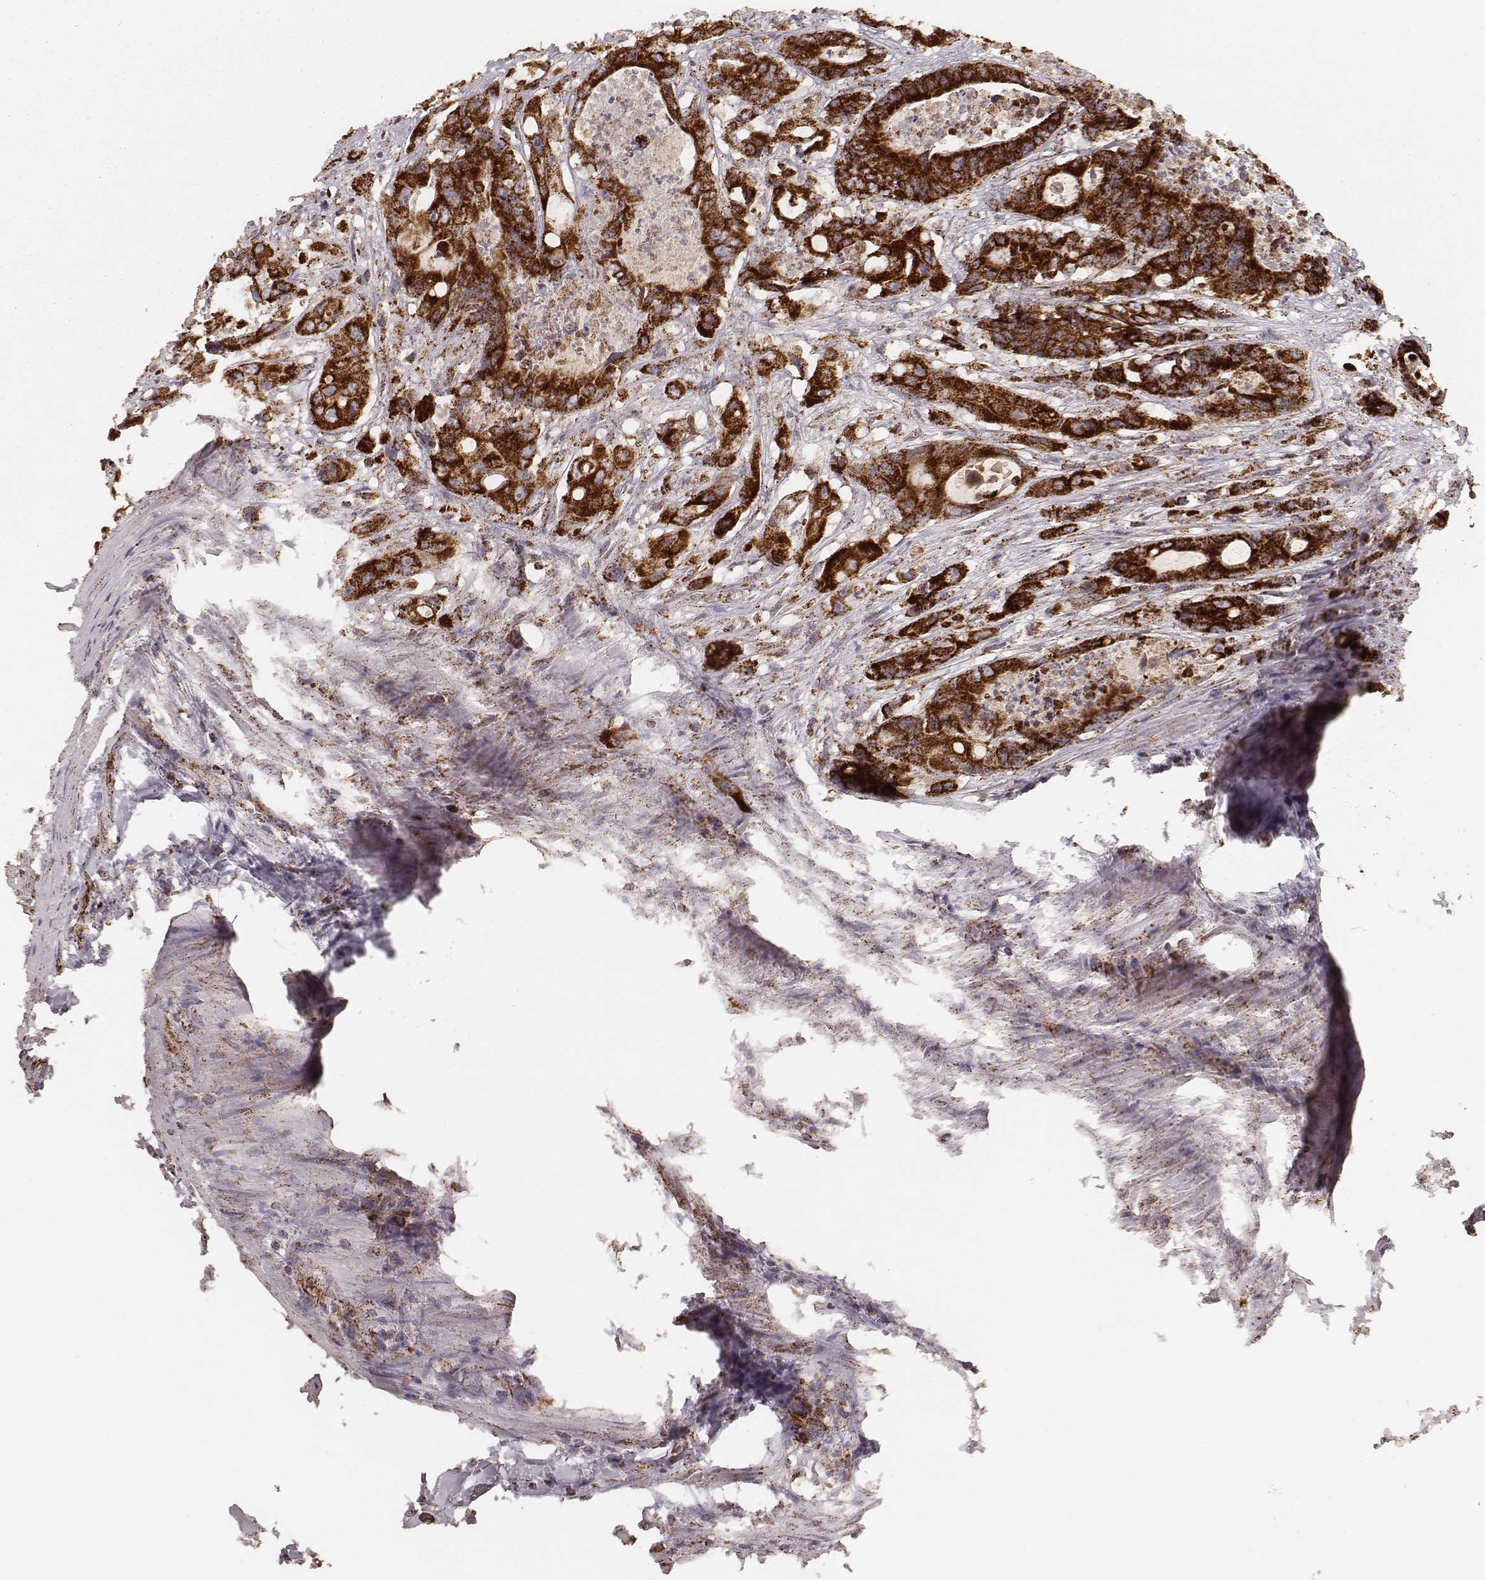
{"staining": {"intensity": "strong", "quantity": ">75%", "location": "cytoplasmic/membranous"}, "tissue": "colorectal cancer", "cell_type": "Tumor cells", "image_type": "cancer", "snomed": [{"axis": "morphology", "description": "Adenocarcinoma, NOS"}, {"axis": "topography", "description": "Rectum"}], "caption": "This histopathology image demonstrates colorectal cancer stained with immunohistochemistry (IHC) to label a protein in brown. The cytoplasmic/membranous of tumor cells show strong positivity for the protein. Nuclei are counter-stained blue.", "gene": "CS", "patient": {"sex": "male", "age": 54}}